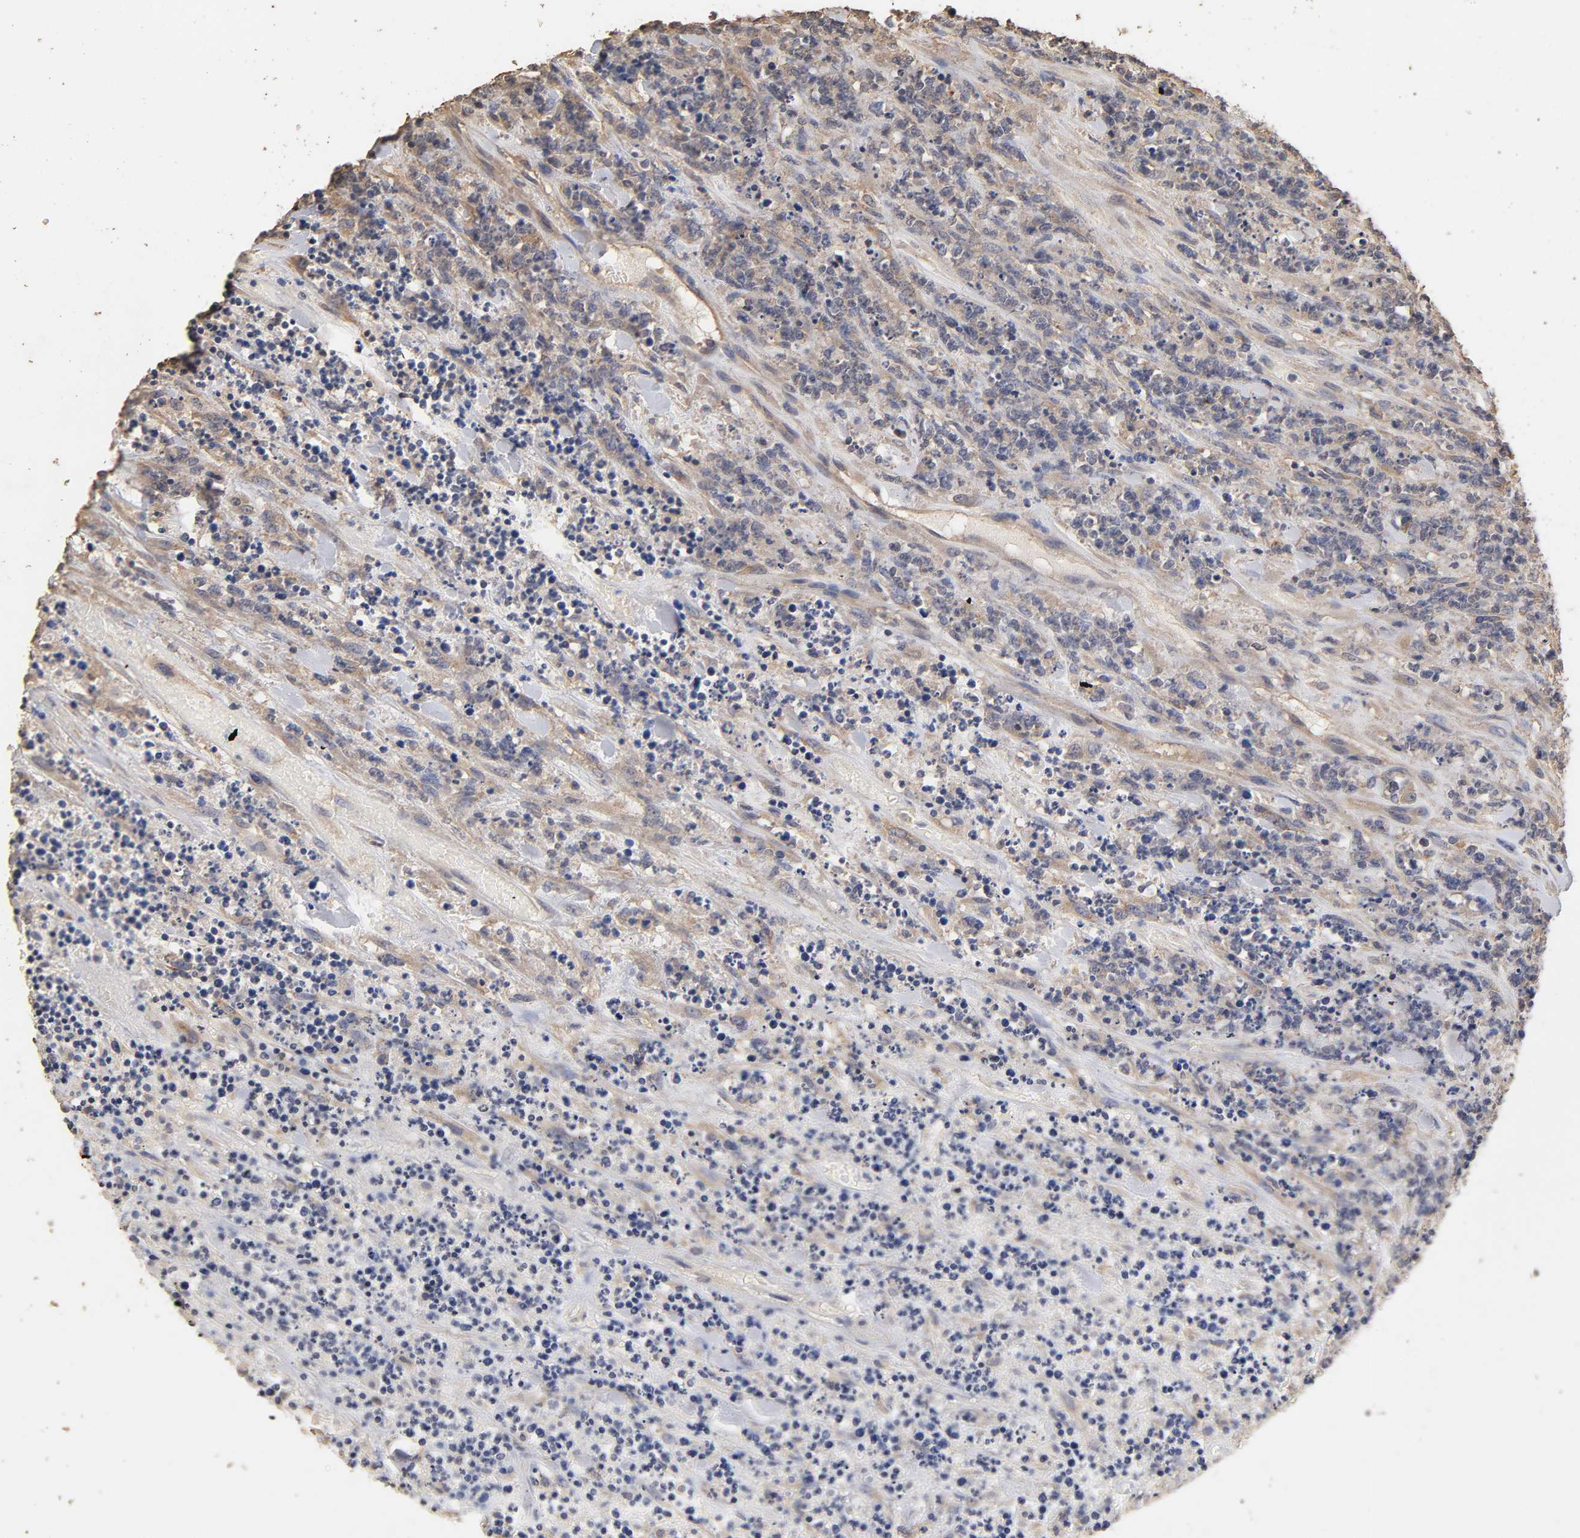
{"staining": {"intensity": "negative", "quantity": "none", "location": "none"}, "tissue": "lymphoma", "cell_type": "Tumor cells", "image_type": "cancer", "snomed": [{"axis": "morphology", "description": "Malignant lymphoma, non-Hodgkin's type, High grade"}, {"axis": "topography", "description": "Soft tissue"}], "caption": "A histopathology image of human malignant lymphoma, non-Hodgkin's type (high-grade) is negative for staining in tumor cells.", "gene": "VSIG4", "patient": {"sex": "male", "age": 18}}